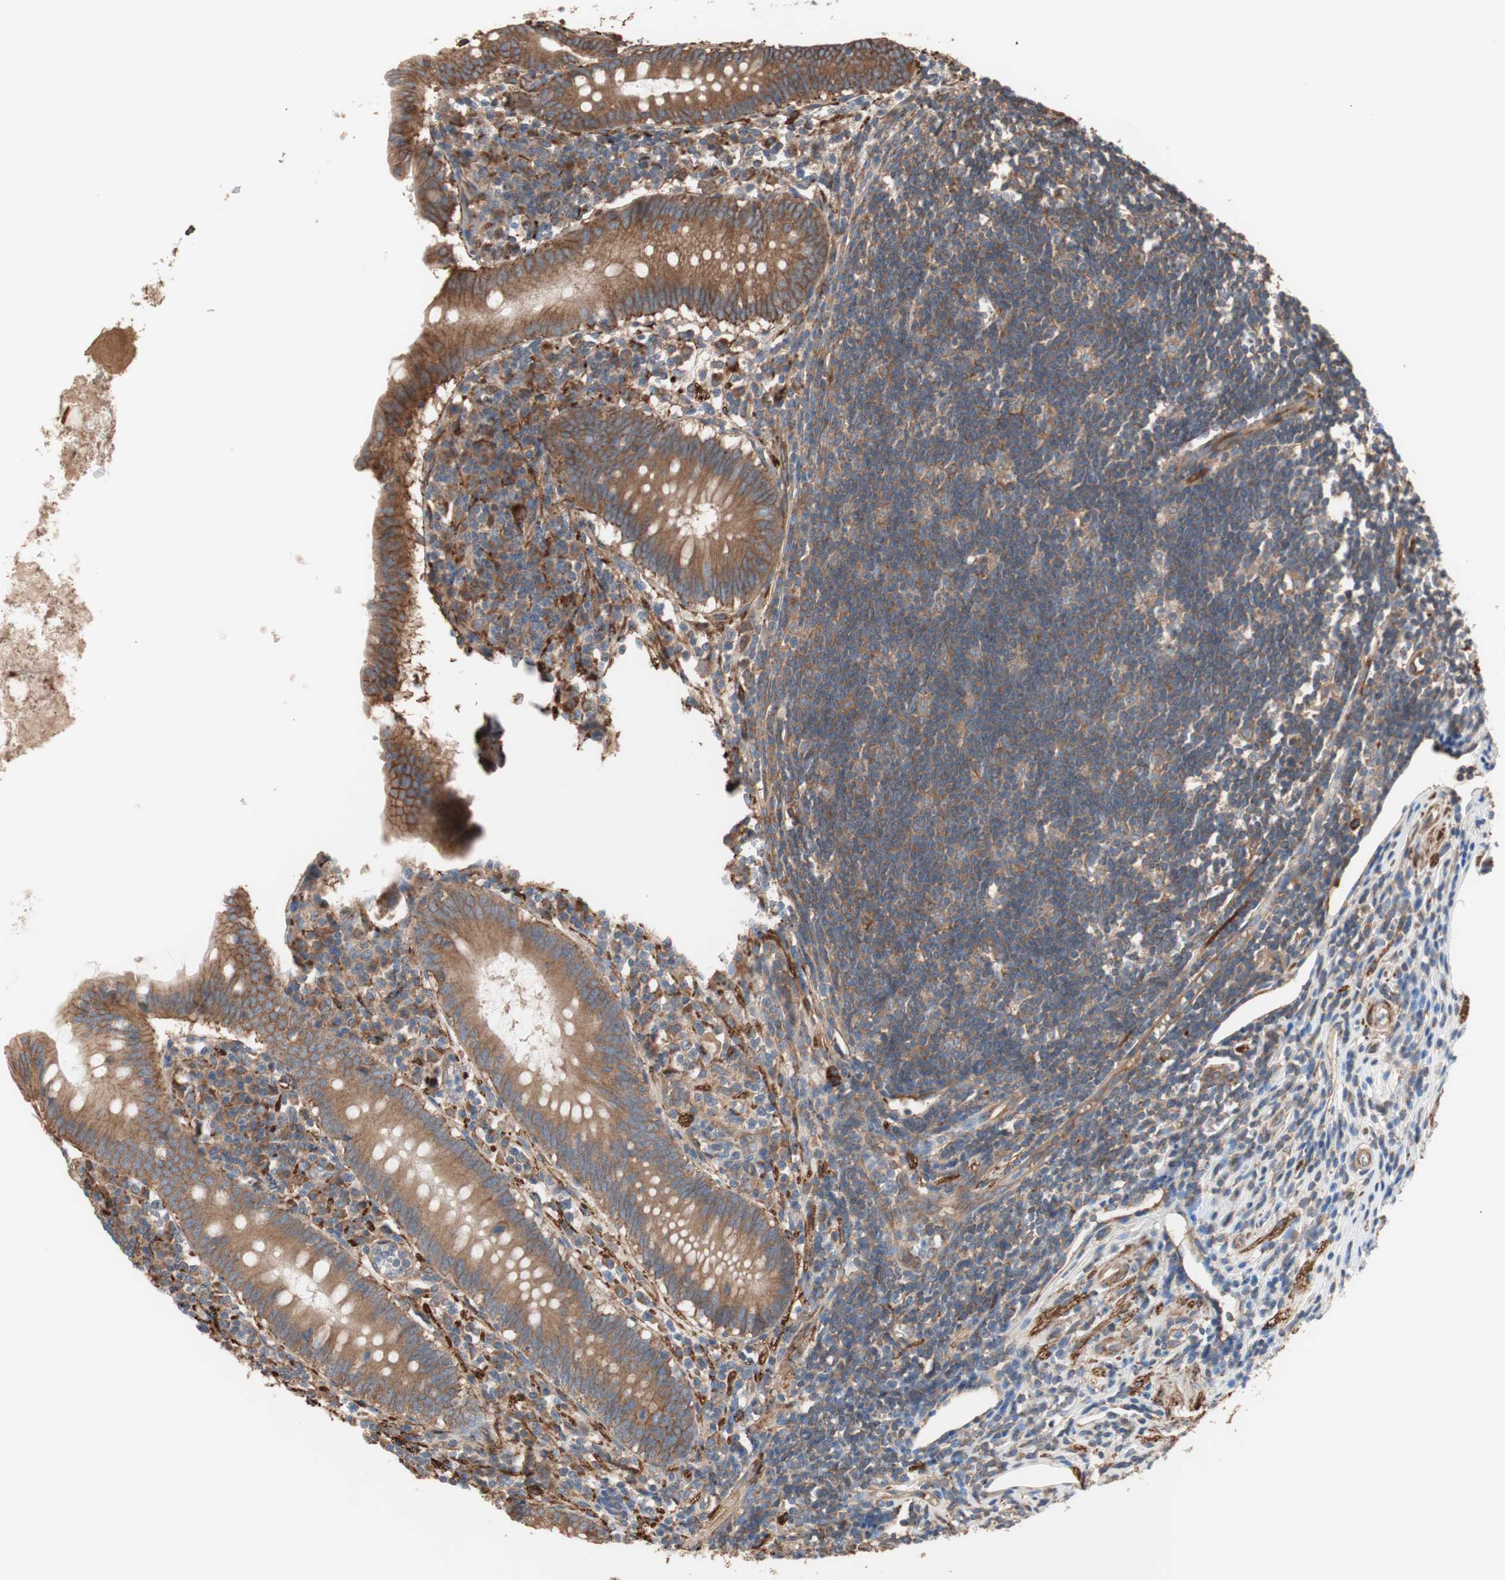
{"staining": {"intensity": "moderate", "quantity": ">75%", "location": "cytoplasmic/membranous"}, "tissue": "appendix", "cell_type": "Glandular cells", "image_type": "normal", "snomed": [{"axis": "morphology", "description": "Normal tissue, NOS"}, {"axis": "topography", "description": "Appendix"}], "caption": "A medium amount of moderate cytoplasmic/membranous staining is identified in approximately >75% of glandular cells in normal appendix. (Brightfield microscopy of DAB IHC at high magnification).", "gene": "GPSM2", "patient": {"sex": "female", "age": 50}}